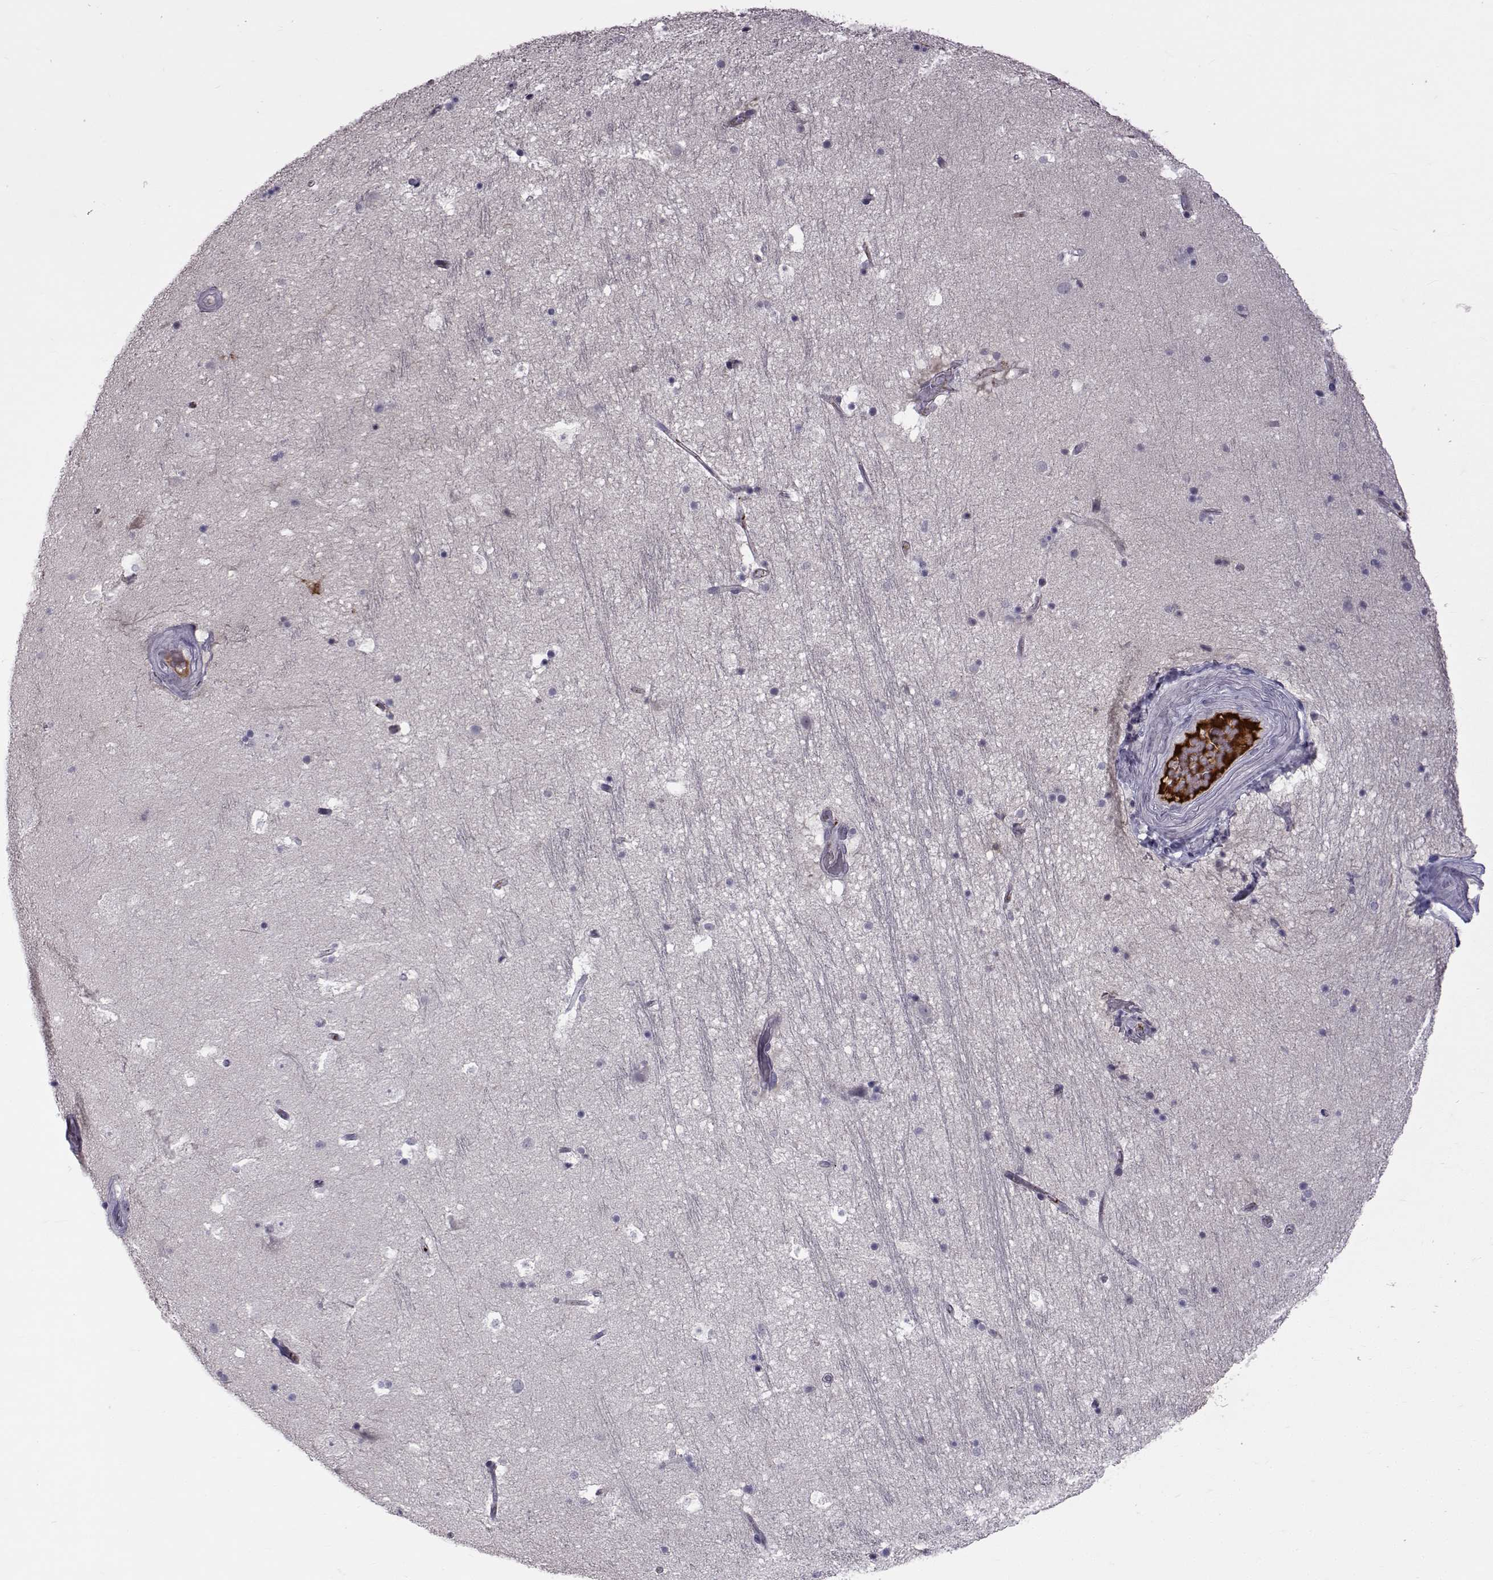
{"staining": {"intensity": "negative", "quantity": "none", "location": "none"}, "tissue": "hippocampus", "cell_type": "Glial cells", "image_type": "normal", "snomed": [{"axis": "morphology", "description": "Normal tissue, NOS"}, {"axis": "topography", "description": "Hippocampus"}], "caption": "A histopathology image of human hippocampus is negative for staining in glial cells. The staining was performed using DAB (3,3'-diaminobenzidine) to visualize the protein expression in brown, while the nuclei were stained in blue with hematoxylin (Magnification: 20x).", "gene": "TNFRSF11B", "patient": {"sex": "male", "age": 51}}